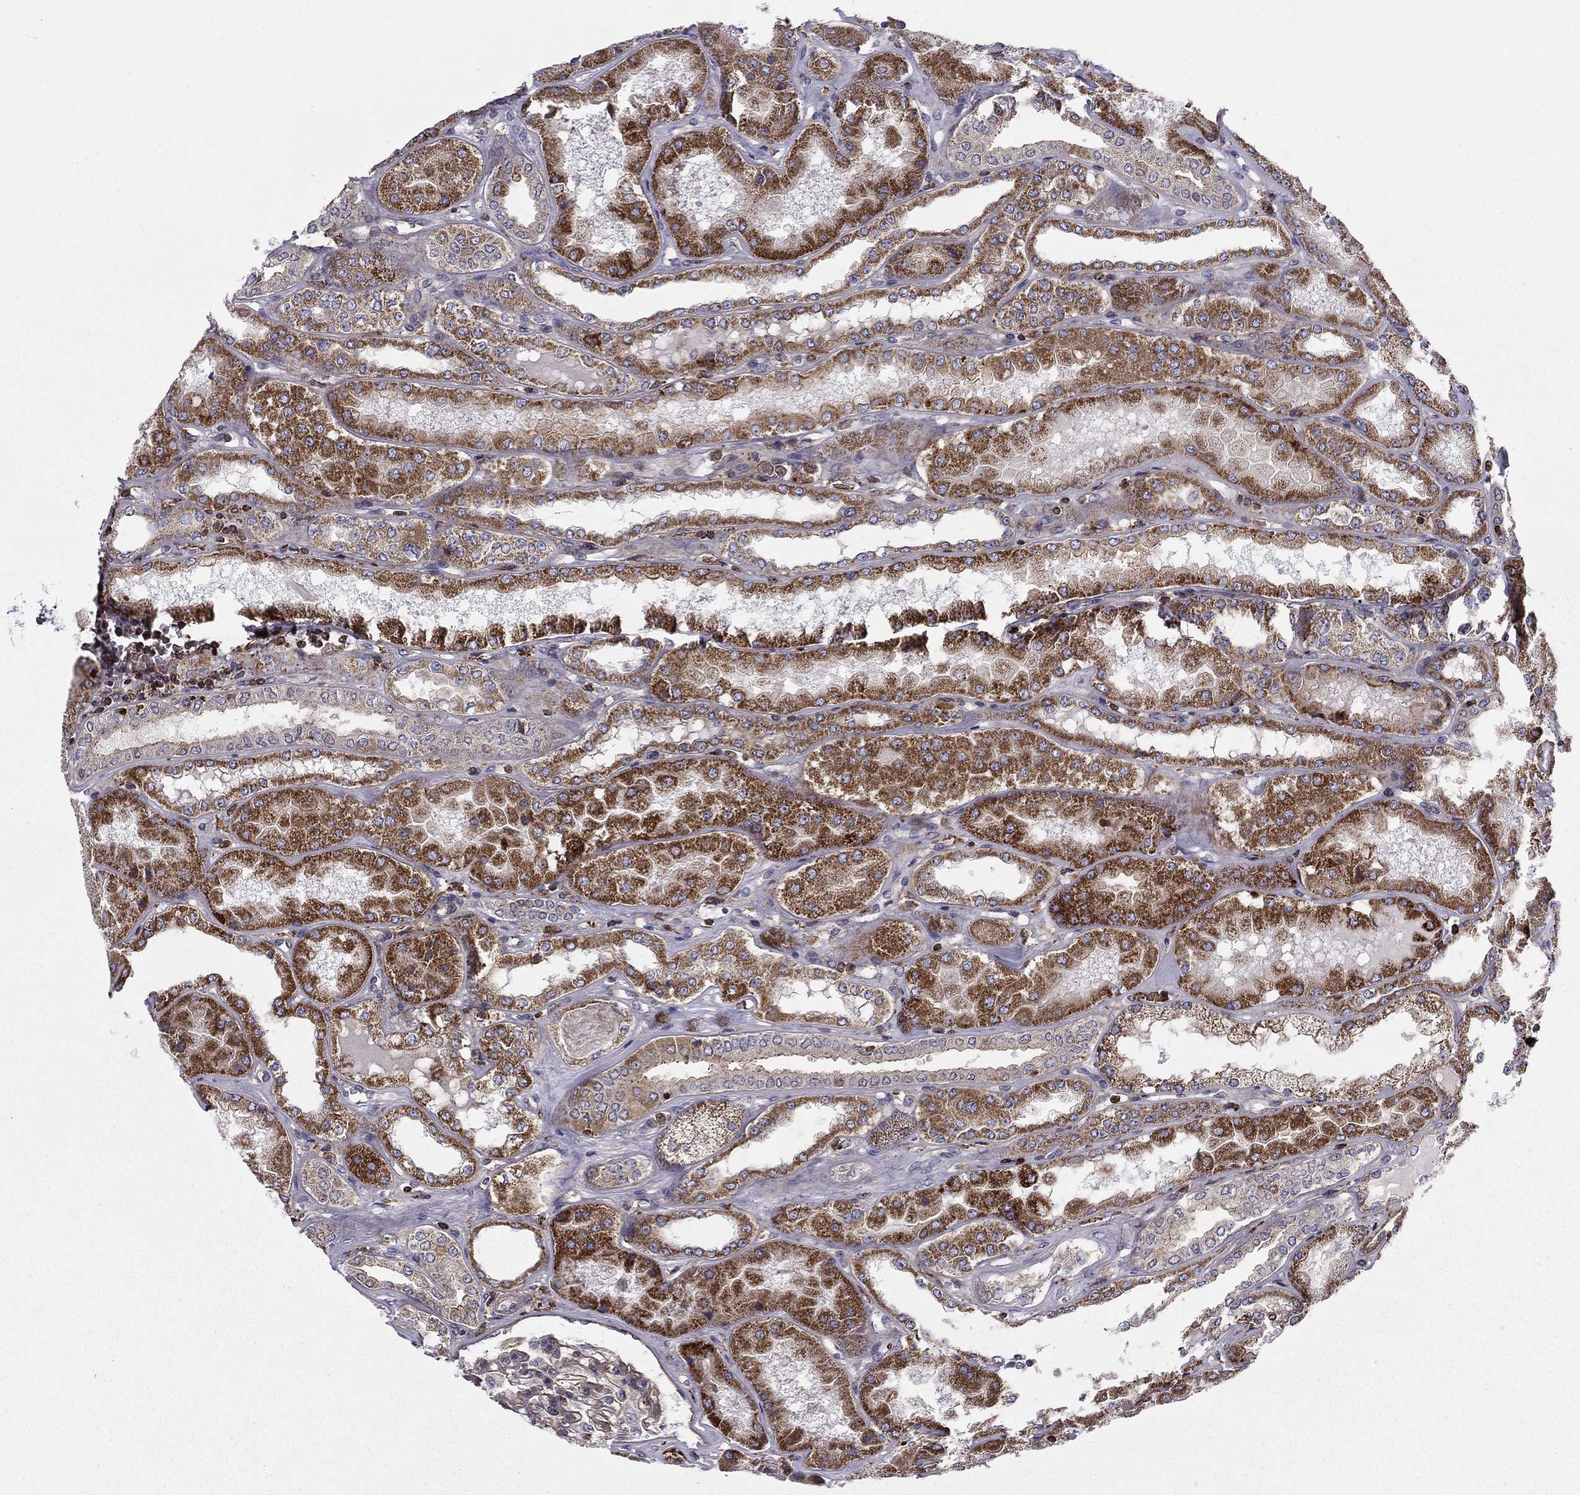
{"staining": {"intensity": "weak", "quantity": "25%-75%", "location": "cytoplasmic/membranous"}, "tissue": "kidney", "cell_type": "Cells in glomeruli", "image_type": "normal", "snomed": [{"axis": "morphology", "description": "Normal tissue, NOS"}, {"axis": "topography", "description": "Kidney"}], "caption": "Immunohistochemical staining of unremarkable human kidney displays weak cytoplasmic/membranous protein positivity in about 25%-75% of cells in glomeruli.", "gene": "ALG6", "patient": {"sex": "female", "age": 56}}